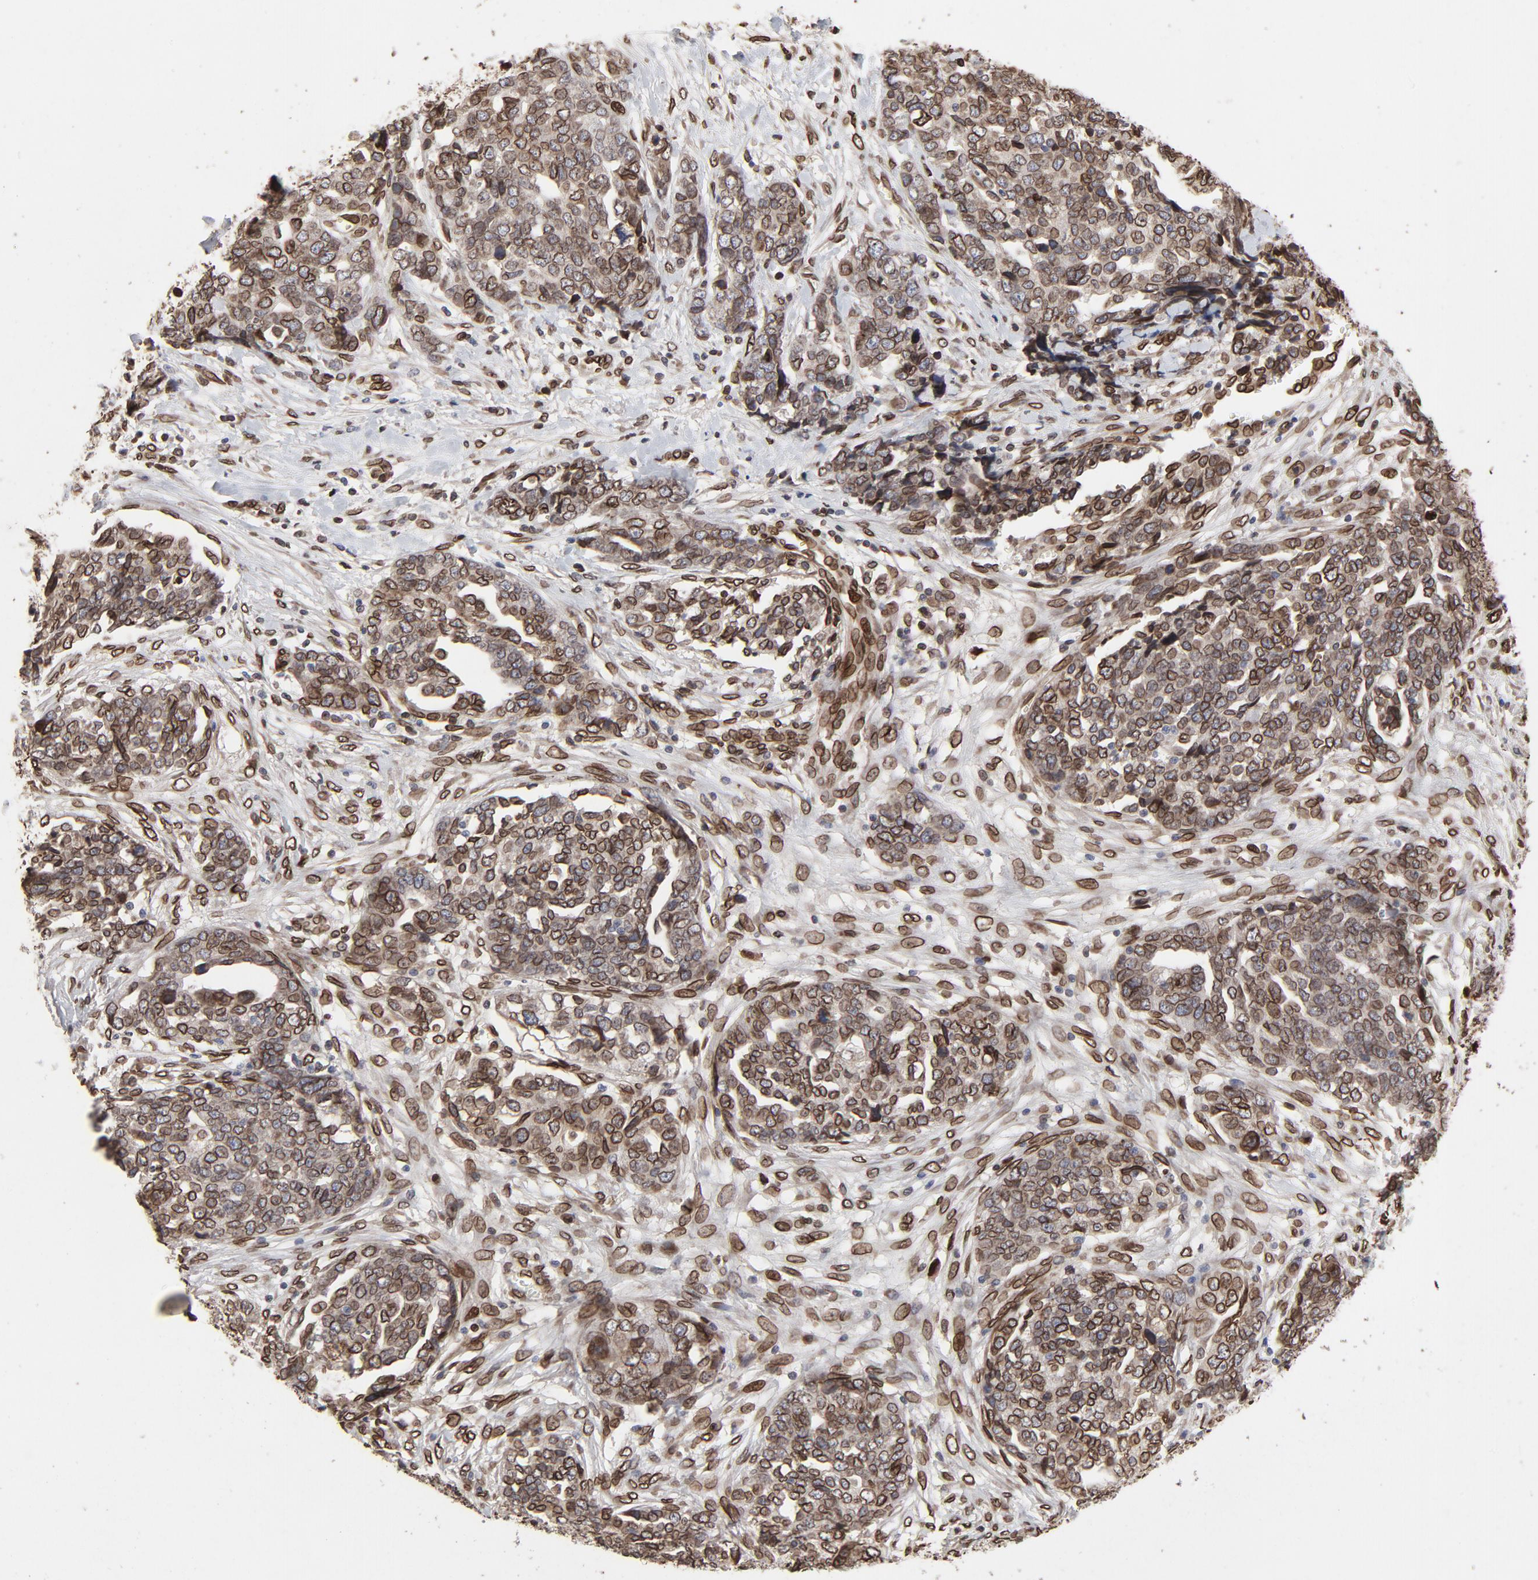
{"staining": {"intensity": "strong", "quantity": ">75%", "location": "cytoplasmic/membranous,nuclear"}, "tissue": "ovarian cancer", "cell_type": "Tumor cells", "image_type": "cancer", "snomed": [{"axis": "morphology", "description": "Normal tissue, NOS"}, {"axis": "morphology", "description": "Cystadenocarcinoma, serous, NOS"}, {"axis": "topography", "description": "Fallopian tube"}, {"axis": "topography", "description": "Ovary"}], "caption": "This histopathology image demonstrates immunohistochemistry staining of ovarian cancer (serous cystadenocarcinoma), with high strong cytoplasmic/membranous and nuclear staining in about >75% of tumor cells.", "gene": "LMNA", "patient": {"sex": "female", "age": 56}}